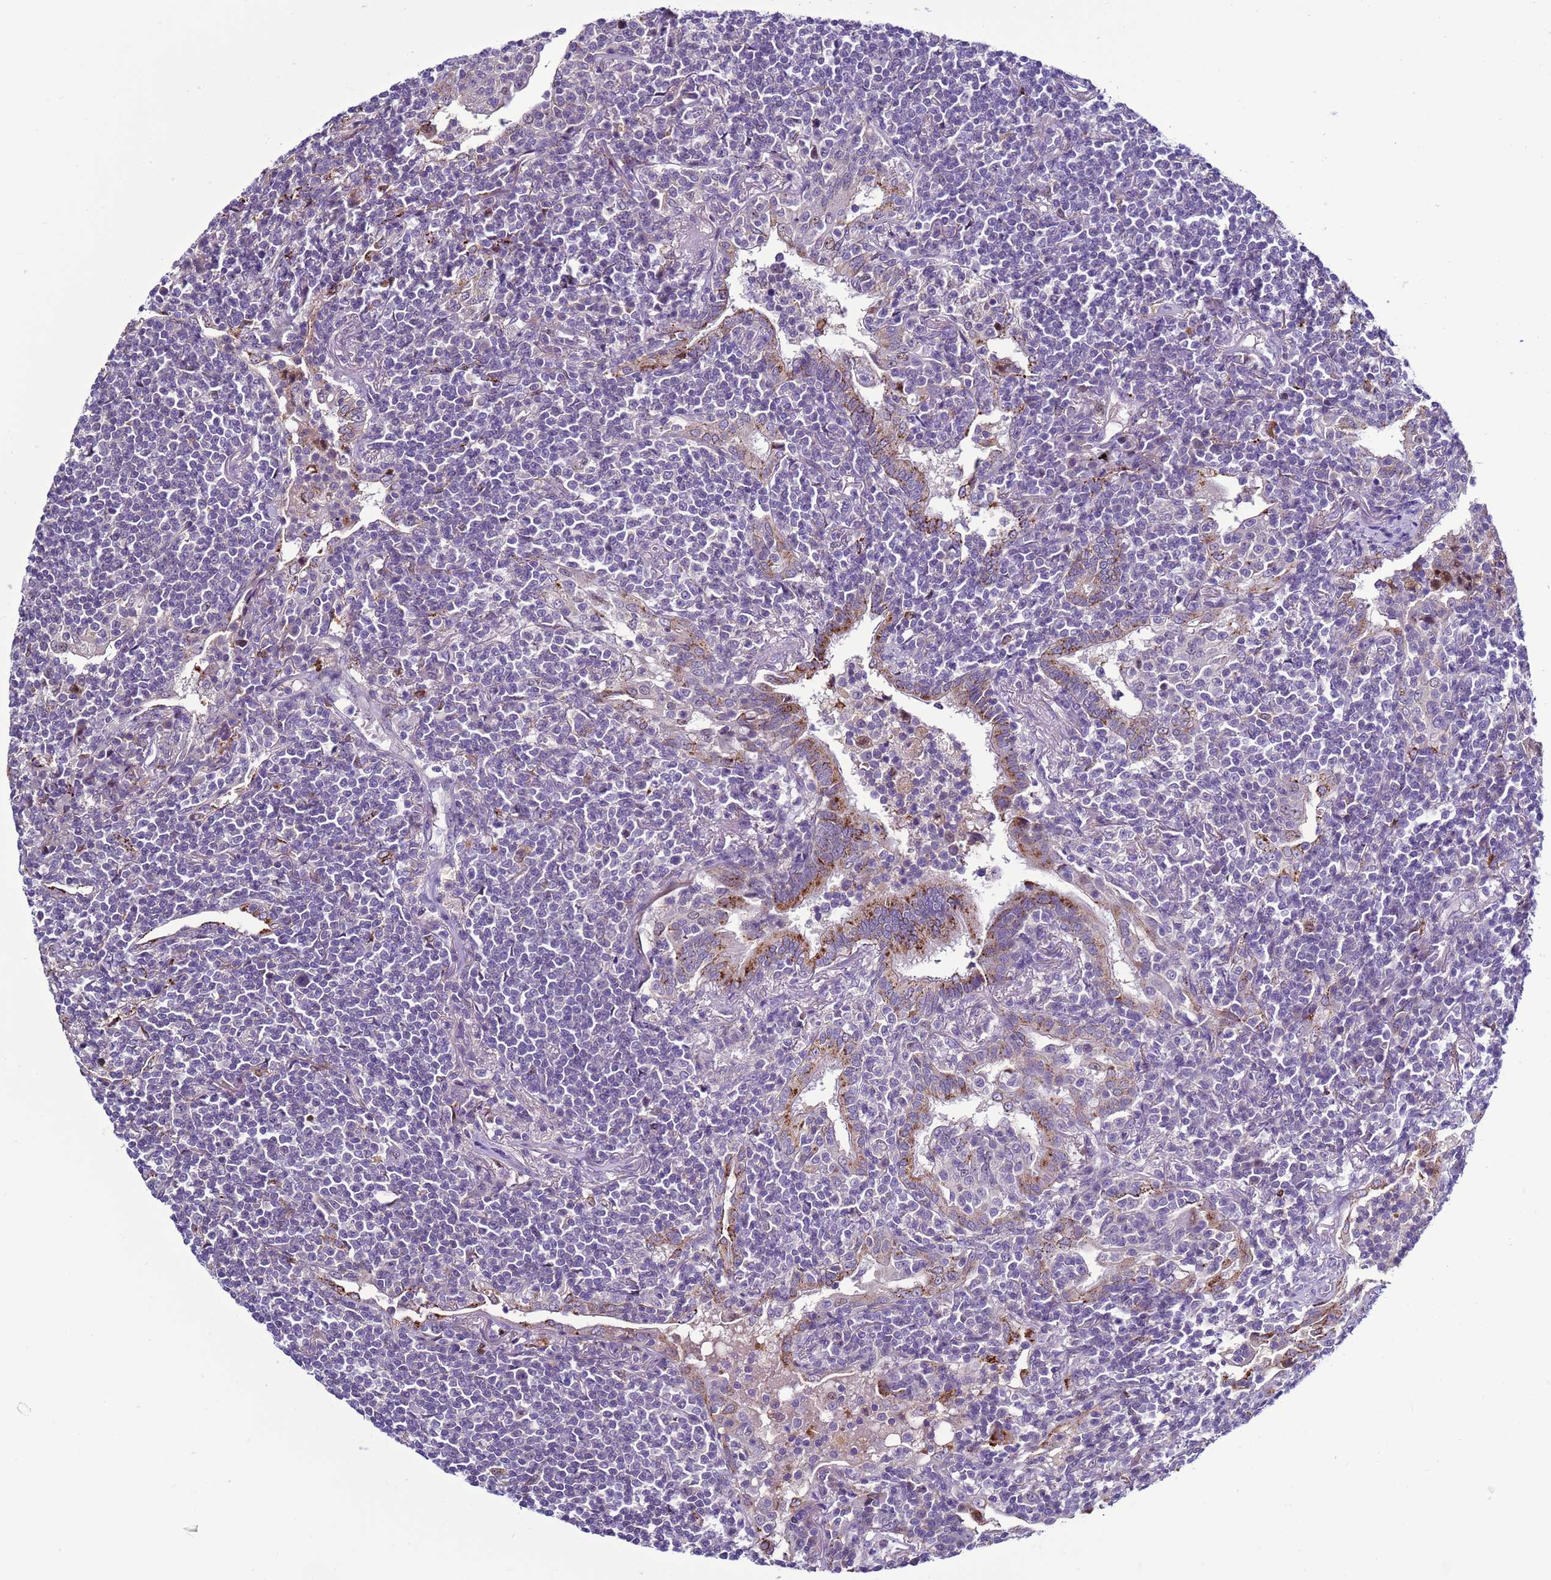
{"staining": {"intensity": "negative", "quantity": "none", "location": "none"}, "tissue": "lymphoma", "cell_type": "Tumor cells", "image_type": "cancer", "snomed": [{"axis": "morphology", "description": "Malignant lymphoma, non-Hodgkin's type, Low grade"}, {"axis": "topography", "description": "Lung"}], "caption": "This is a image of immunohistochemistry staining of lymphoma, which shows no expression in tumor cells. (Stains: DAB IHC with hematoxylin counter stain, Microscopy: brightfield microscopy at high magnification).", "gene": "NAT2", "patient": {"sex": "female", "age": 71}}